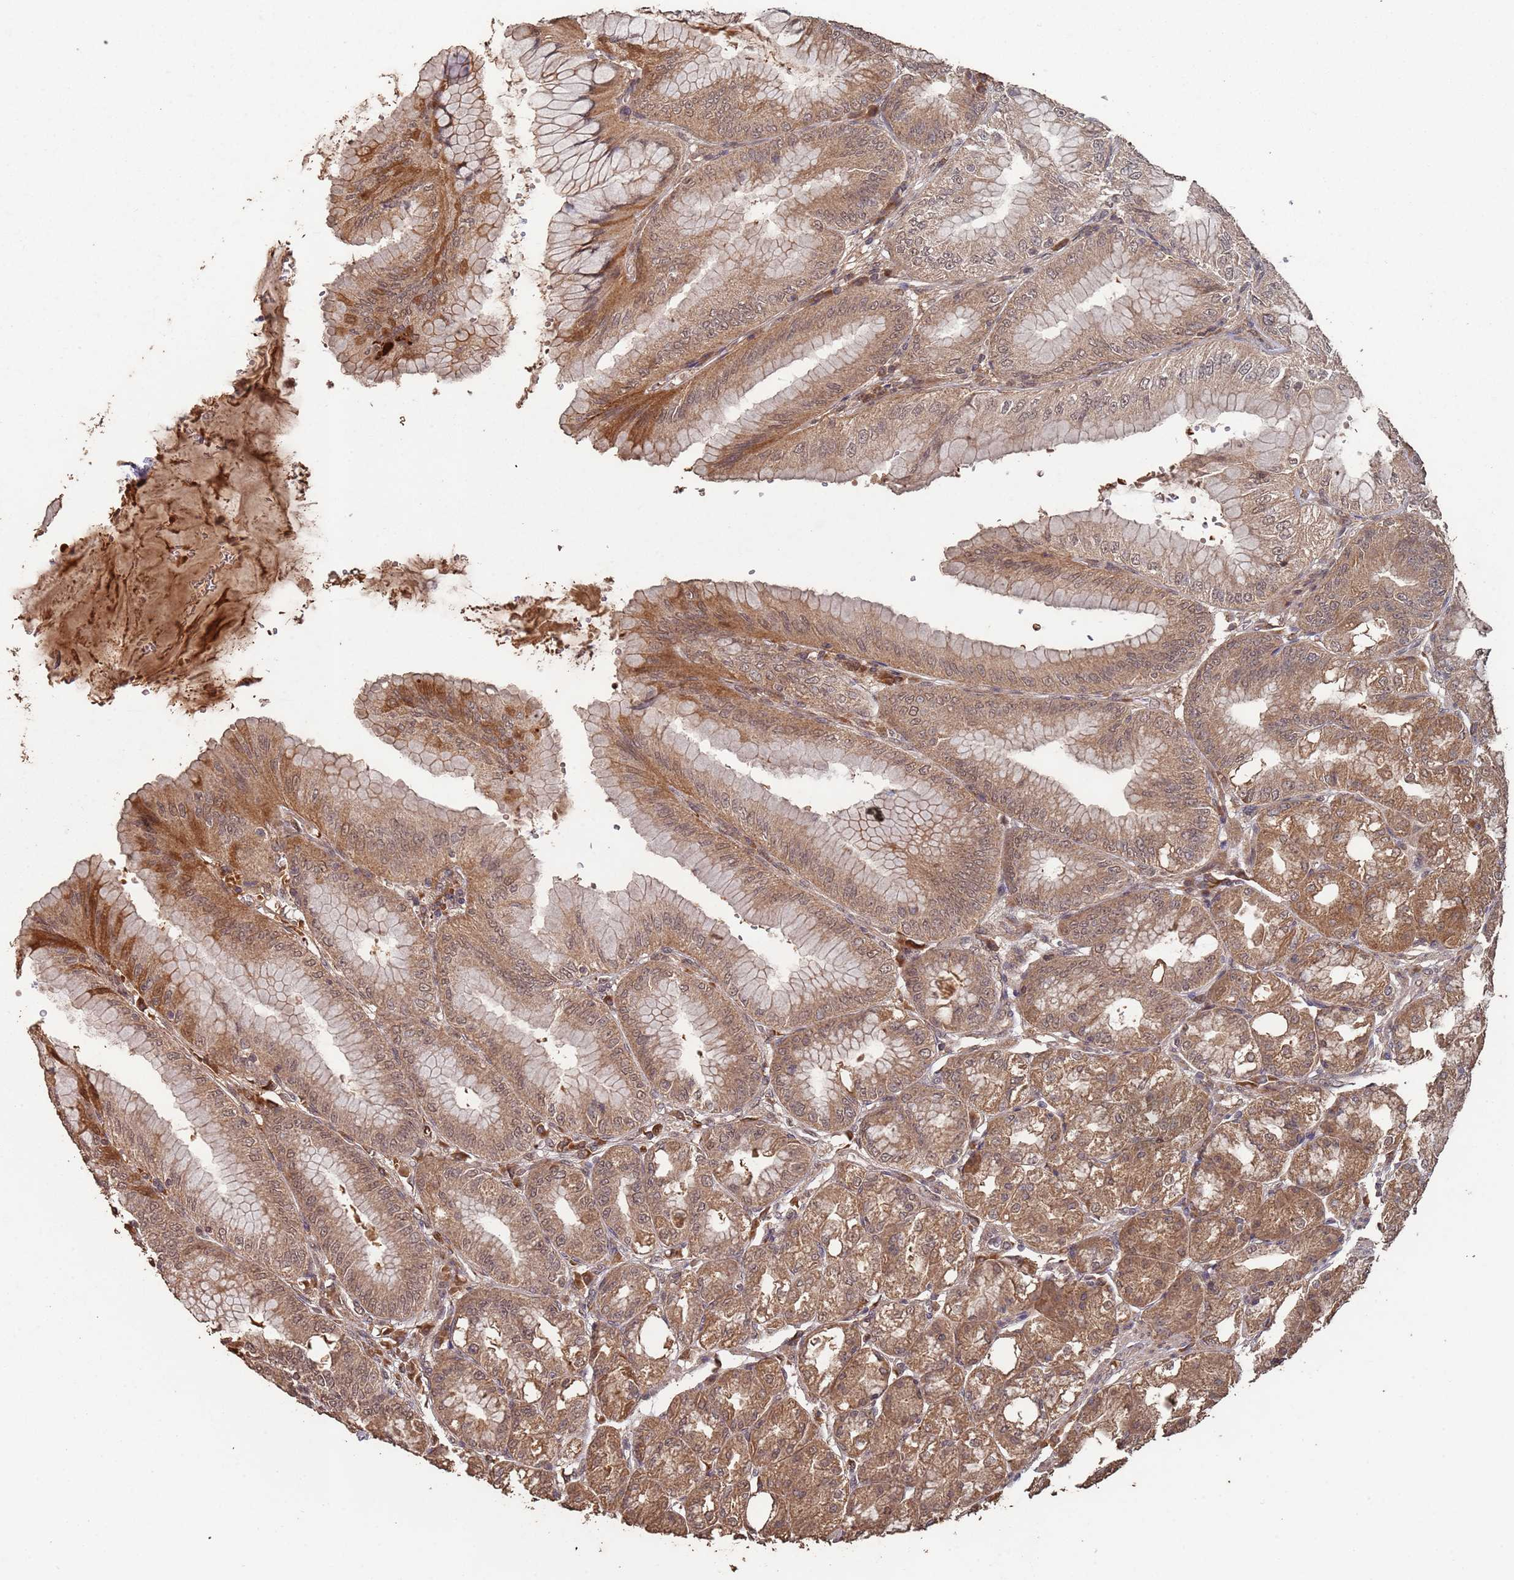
{"staining": {"intensity": "moderate", "quantity": ">75%", "location": "cytoplasmic/membranous,nuclear"}, "tissue": "stomach", "cell_type": "Glandular cells", "image_type": "normal", "snomed": [{"axis": "morphology", "description": "Normal tissue, NOS"}, {"axis": "topography", "description": "Stomach, lower"}], "caption": "IHC histopathology image of benign stomach: human stomach stained using immunohistochemistry shows medium levels of moderate protein expression localized specifically in the cytoplasmic/membranous,nuclear of glandular cells, appearing as a cytoplasmic/membranous,nuclear brown color.", "gene": "FRAT1", "patient": {"sex": "male", "age": 71}}